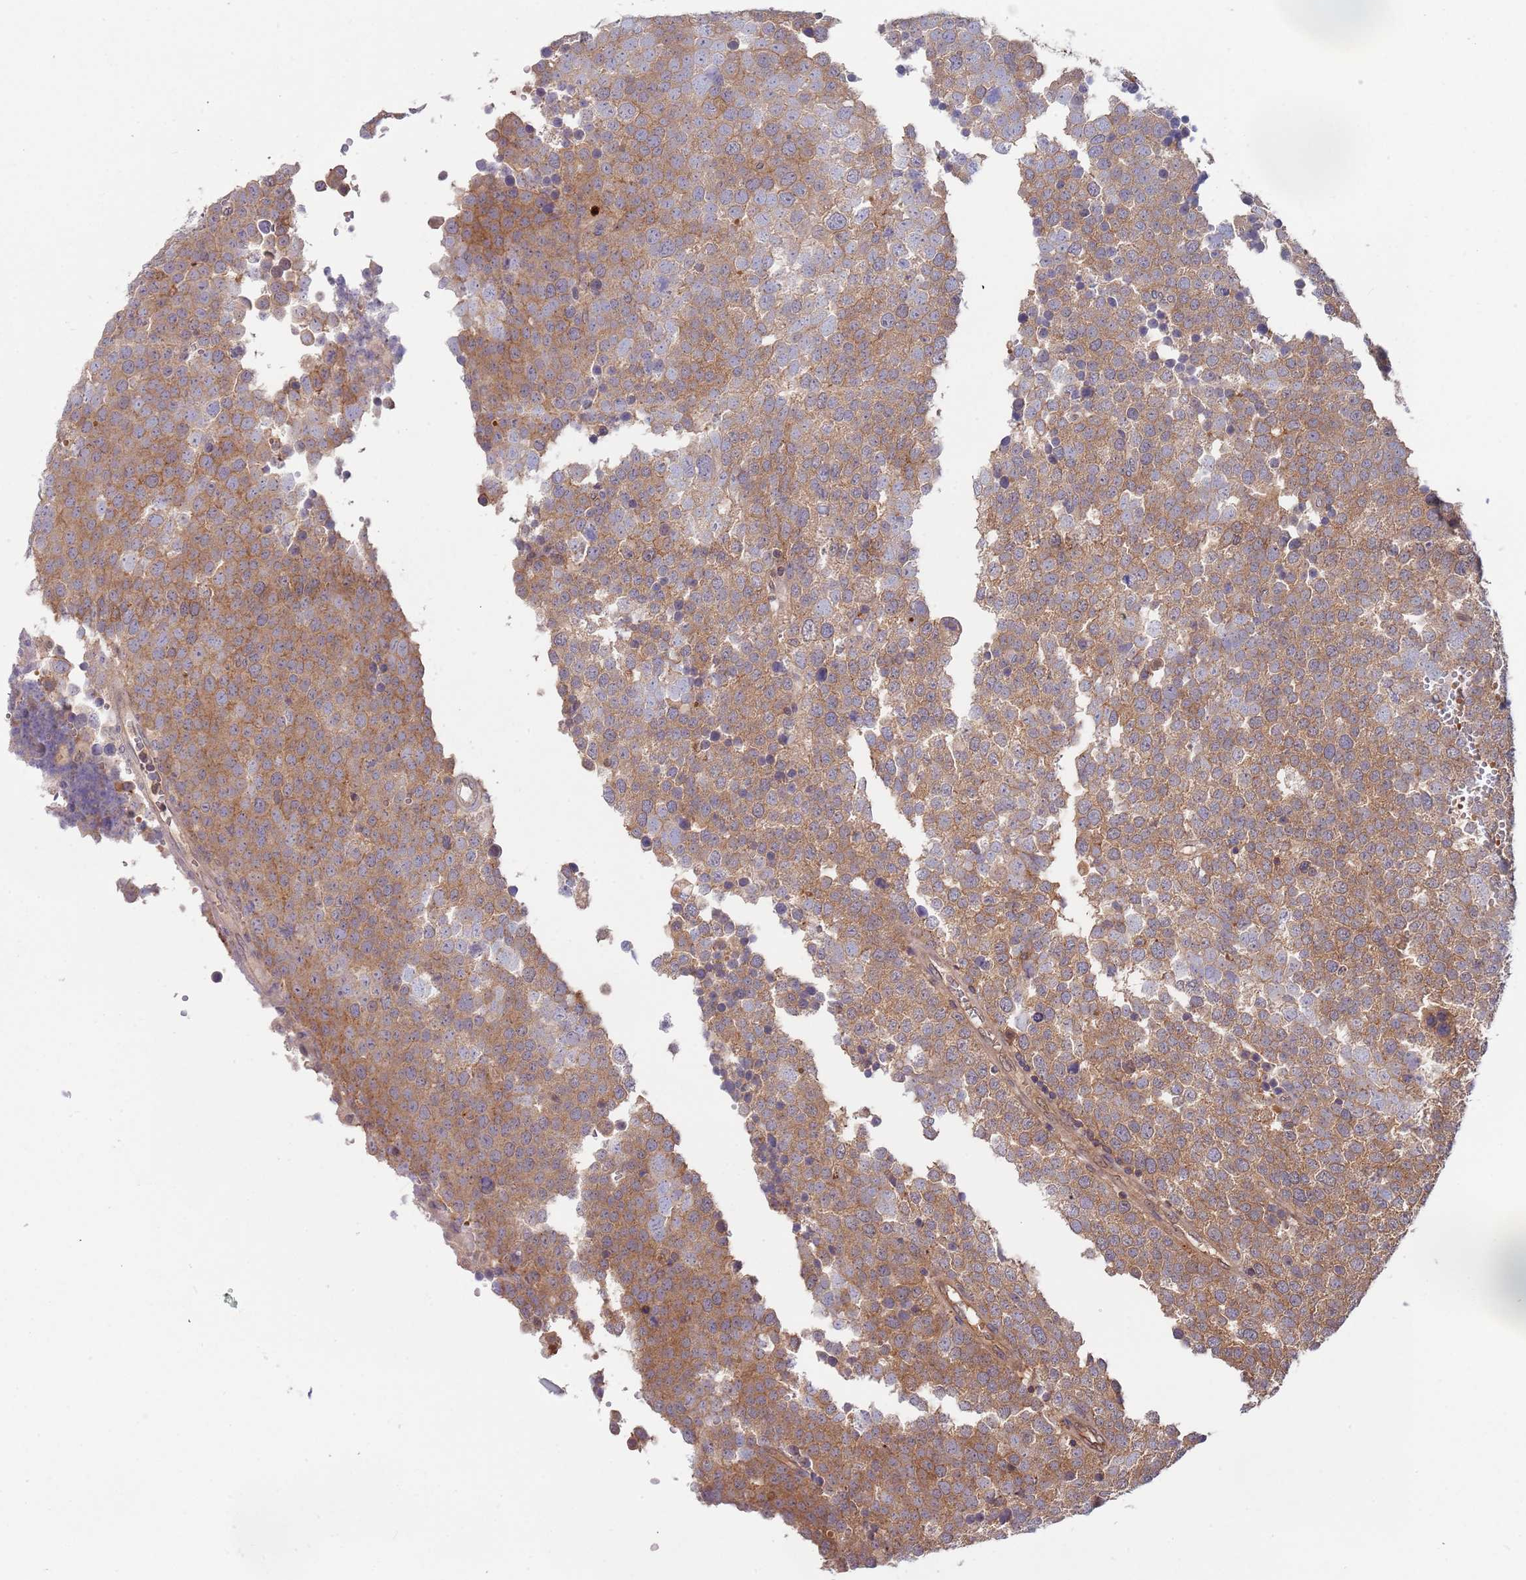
{"staining": {"intensity": "moderate", "quantity": ">75%", "location": "cytoplasmic/membranous"}, "tissue": "testis cancer", "cell_type": "Tumor cells", "image_type": "cancer", "snomed": [{"axis": "morphology", "description": "Seminoma, NOS"}, {"axis": "topography", "description": "Testis"}], "caption": "Protein staining displays moderate cytoplasmic/membranous staining in about >75% of tumor cells in testis cancer.", "gene": "GSDMD", "patient": {"sex": "male", "age": 71}}